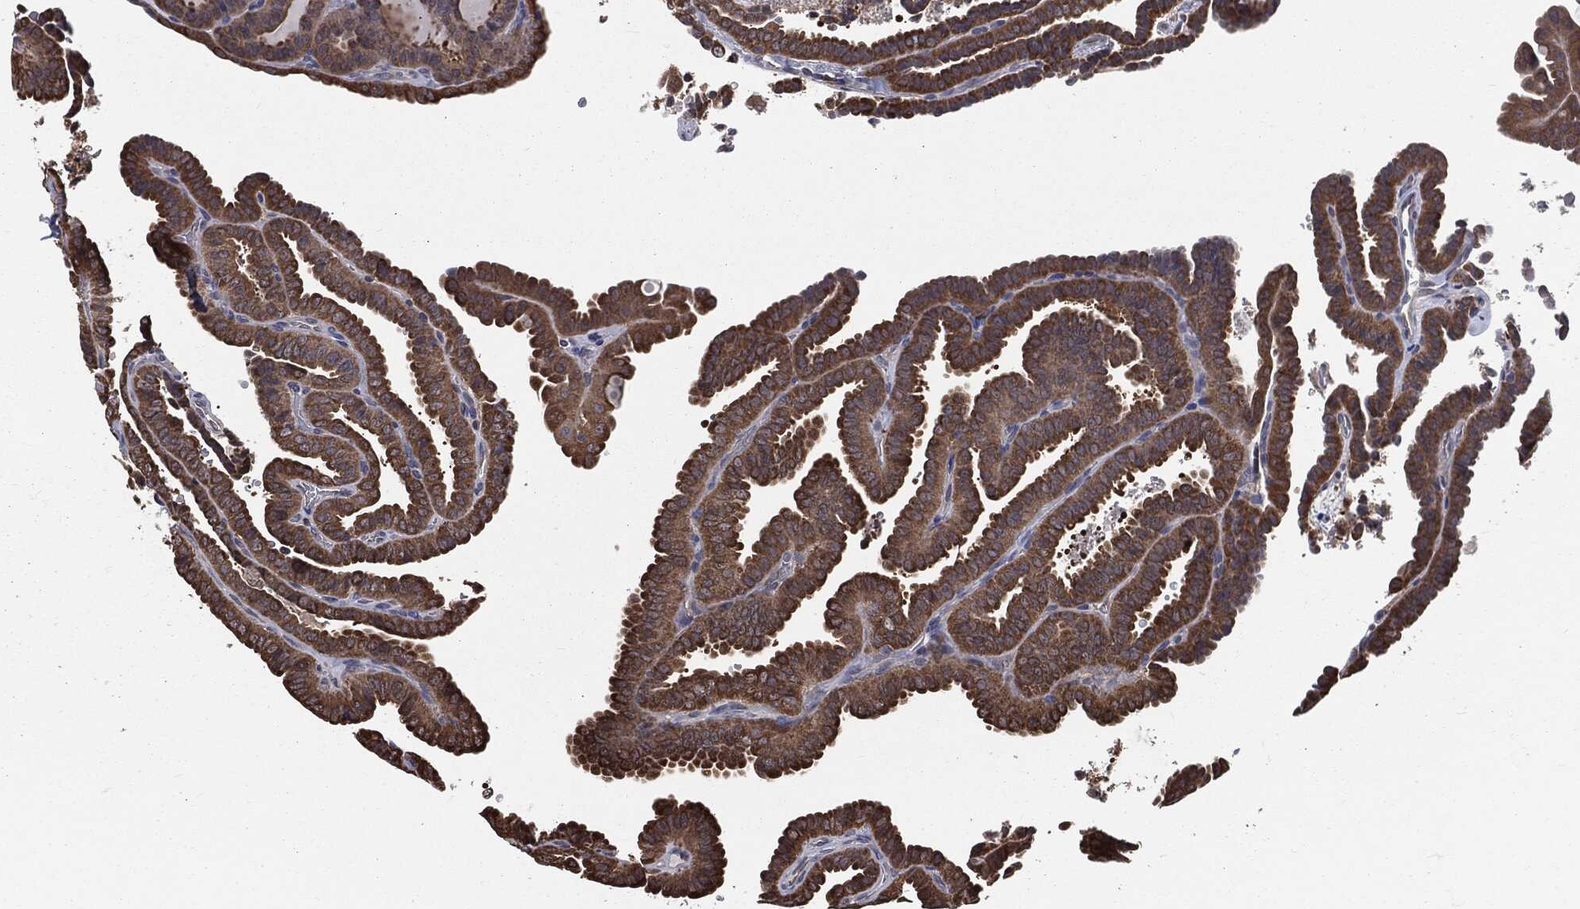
{"staining": {"intensity": "moderate", "quantity": ">75%", "location": "cytoplasmic/membranous"}, "tissue": "thyroid cancer", "cell_type": "Tumor cells", "image_type": "cancer", "snomed": [{"axis": "morphology", "description": "Papillary adenocarcinoma, NOS"}, {"axis": "topography", "description": "Thyroid gland"}], "caption": "IHC histopathology image of neoplastic tissue: human thyroid papillary adenocarcinoma stained using immunohistochemistry (IHC) exhibits medium levels of moderate protein expression localized specifically in the cytoplasmic/membranous of tumor cells, appearing as a cytoplasmic/membranous brown color.", "gene": "PRDX4", "patient": {"sex": "female", "age": 39}}